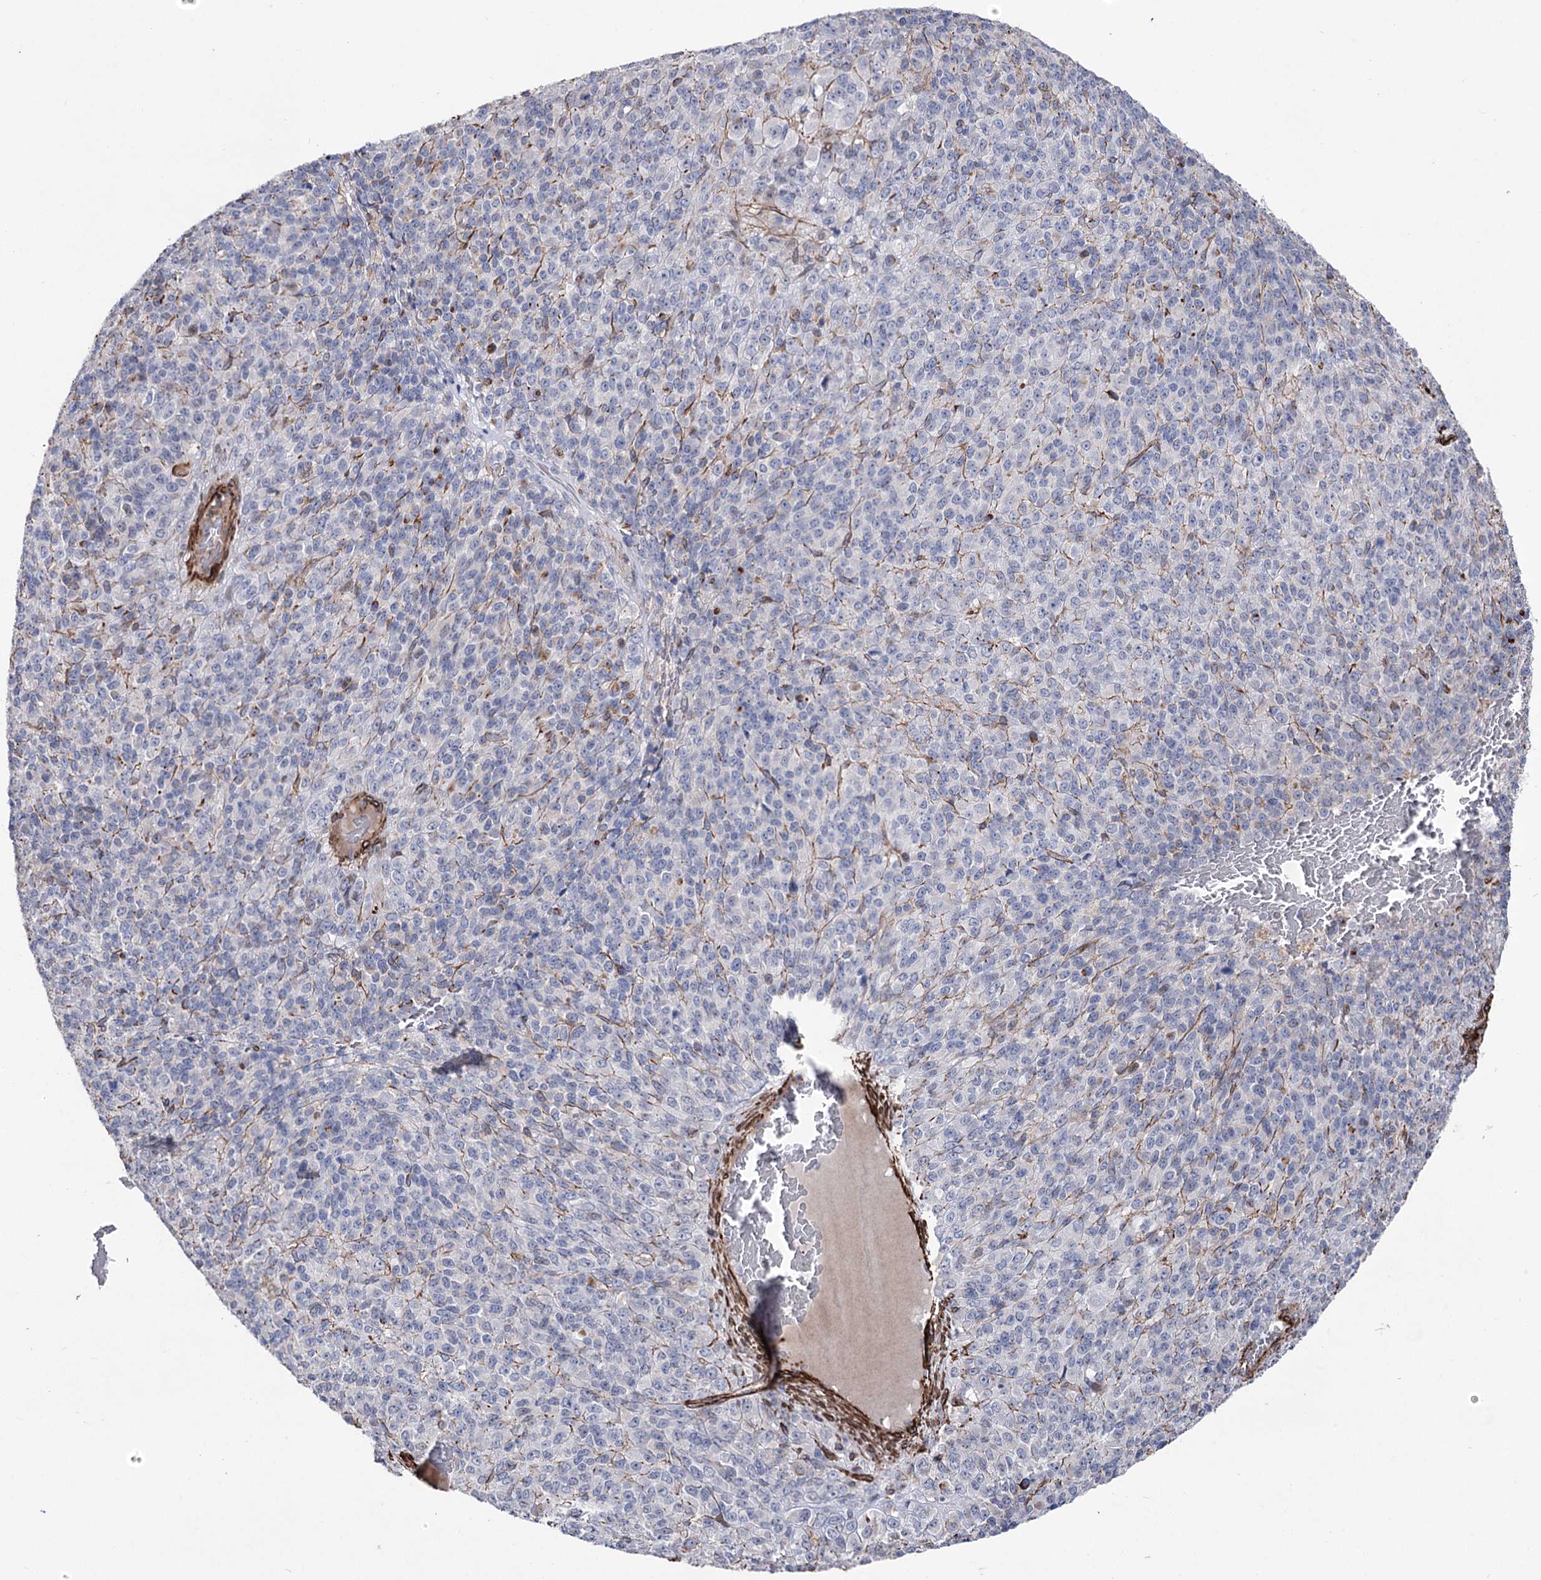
{"staining": {"intensity": "moderate", "quantity": "<25%", "location": "nuclear"}, "tissue": "melanoma", "cell_type": "Tumor cells", "image_type": "cancer", "snomed": [{"axis": "morphology", "description": "Malignant melanoma, Metastatic site"}, {"axis": "topography", "description": "Brain"}], "caption": "IHC image of neoplastic tissue: human melanoma stained using immunohistochemistry (IHC) reveals low levels of moderate protein expression localized specifically in the nuclear of tumor cells, appearing as a nuclear brown color.", "gene": "ARHGAP20", "patient": {"sex": "female", "age": 56}}